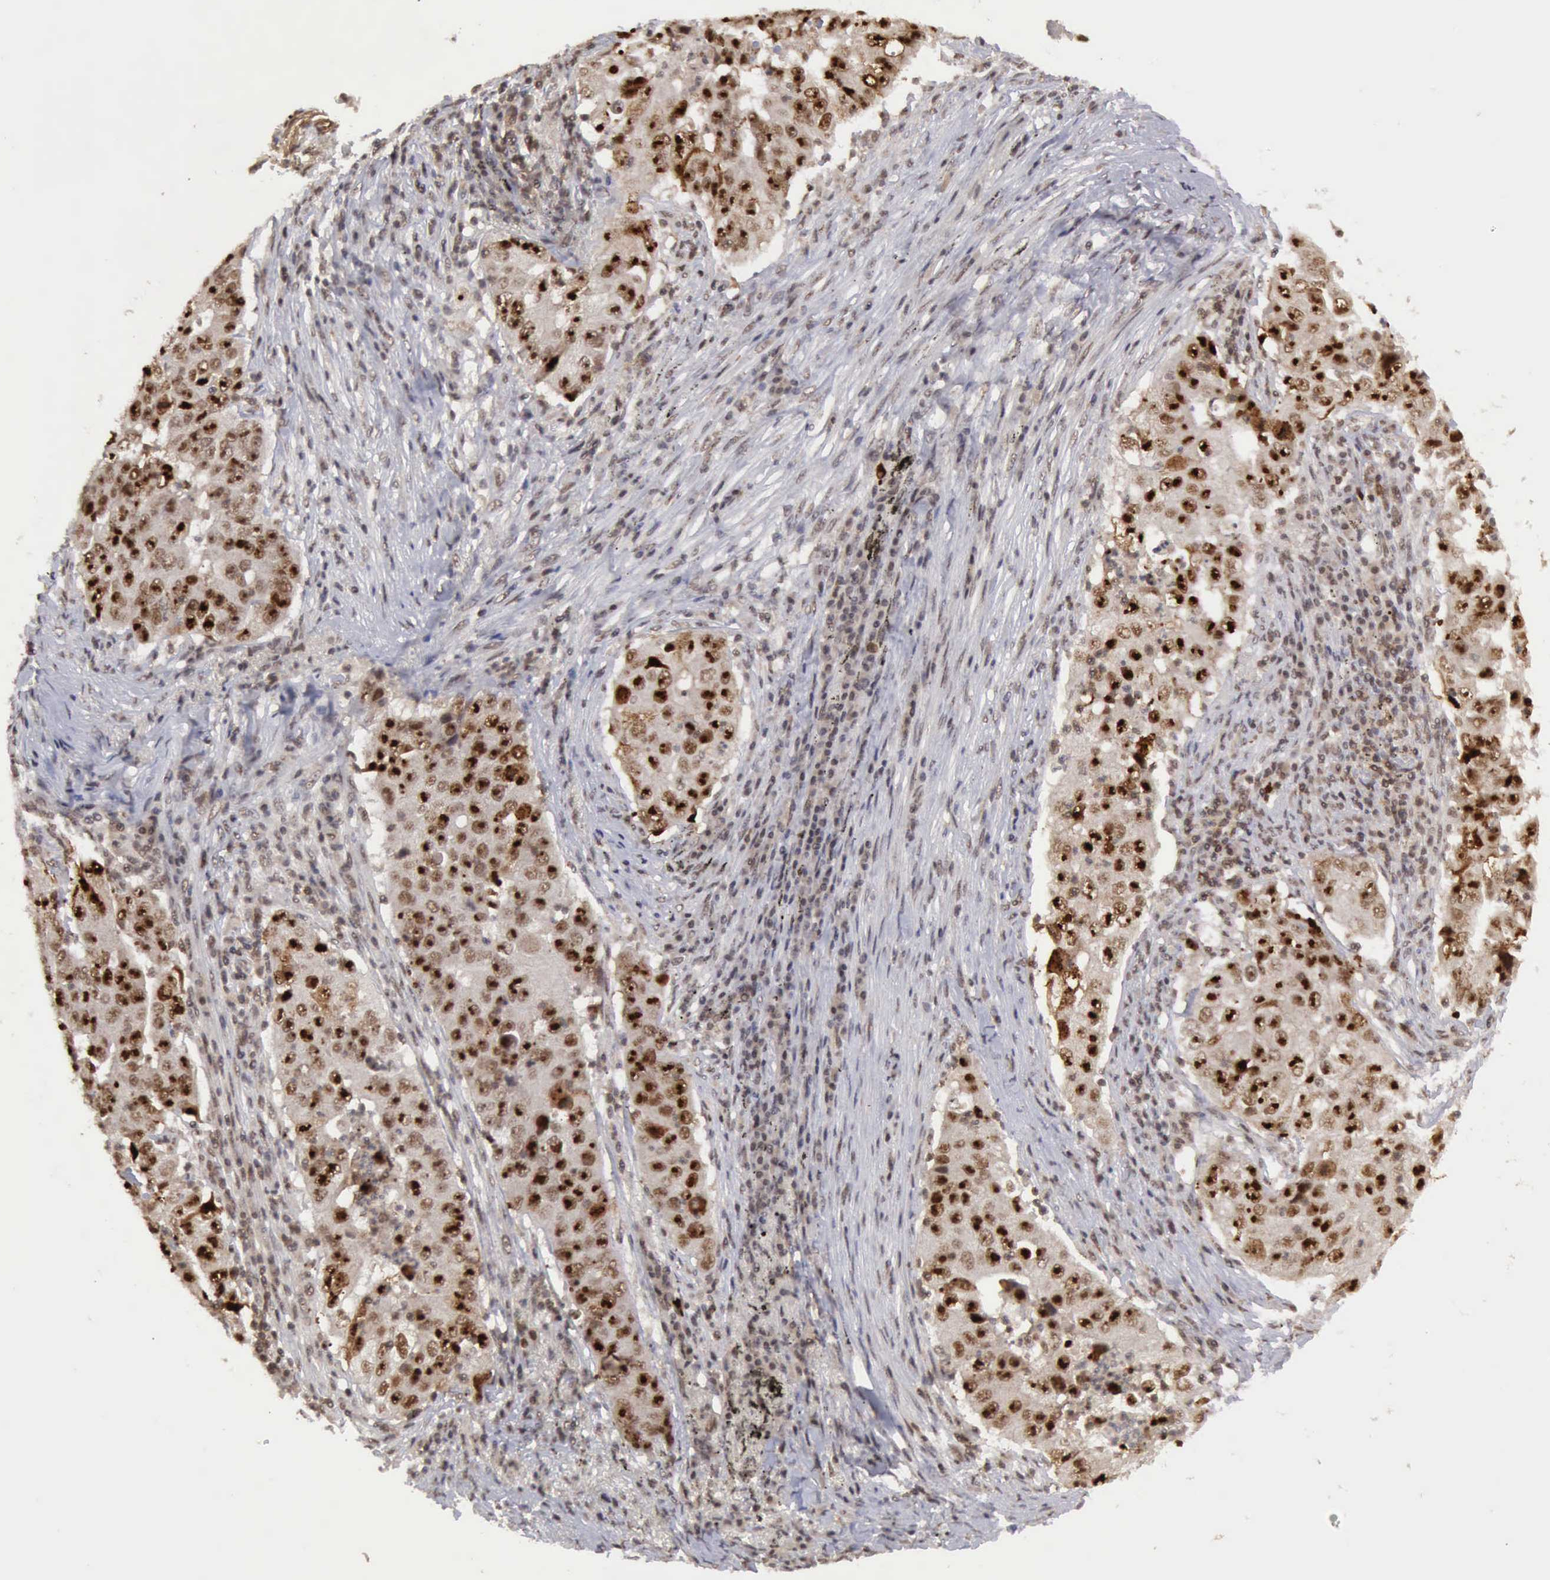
{"staining": {"intensity": "moderate", "quantity": "25%-75%", "location": "nuclear"}, "tissue": "lung cancer", "cell_type": "Tumor cells", "image_type": "cancer", "snomed": [{"axis": "morphology", "description": "Squamous cell carcinoma, NOS"}, {"axis": "topography", "description": "Lung"}], "caption": "Moderate nuclear protein staining is identified in about 25%-75% of tumor cells in lung cancer.", "gene": "CDKN2A", "patient": {"sex": "male", "age": 64}}